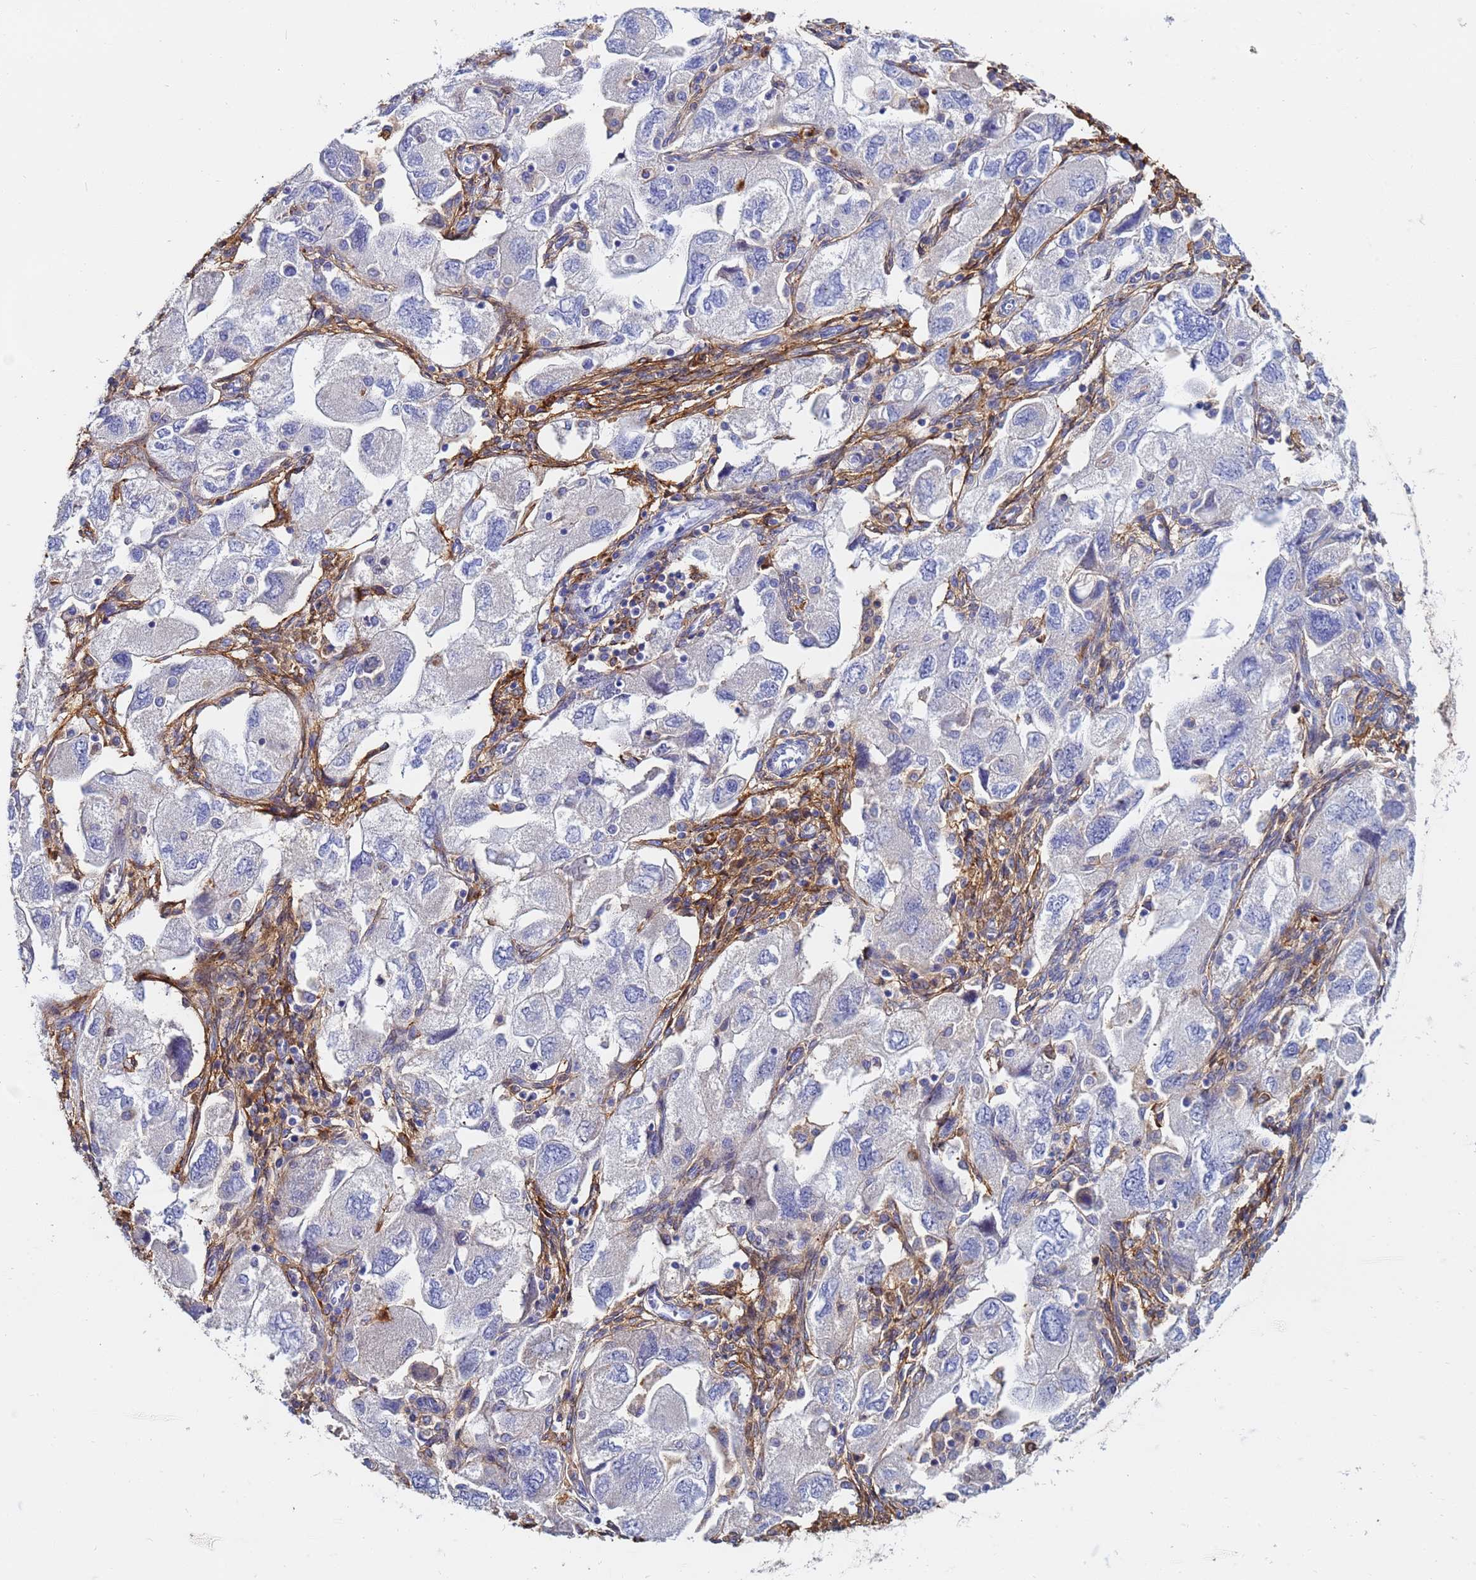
{"staining": {"intensity": "negative", "quantity": "none", "location": "none"}, "tissue": "ovarian cancer", "cell_type": "Tumor cells", "image_type": "cancer", "snomed": [{"axis": "morphology", "description": "Carcinoma, NOS"}, {"axis": "morphology", "description": "Cystadenocarcinoma, serous, NOS"}, {"axis": "topography", "description": "Ovary"}], "caption": "Ovarian cancer (carcinoma) stained for a protein using immunohistochemistry (IHC) shows no staining tumor cells.", "gene": "BASP1", "patient": {"sex": "female", "age": 69}}